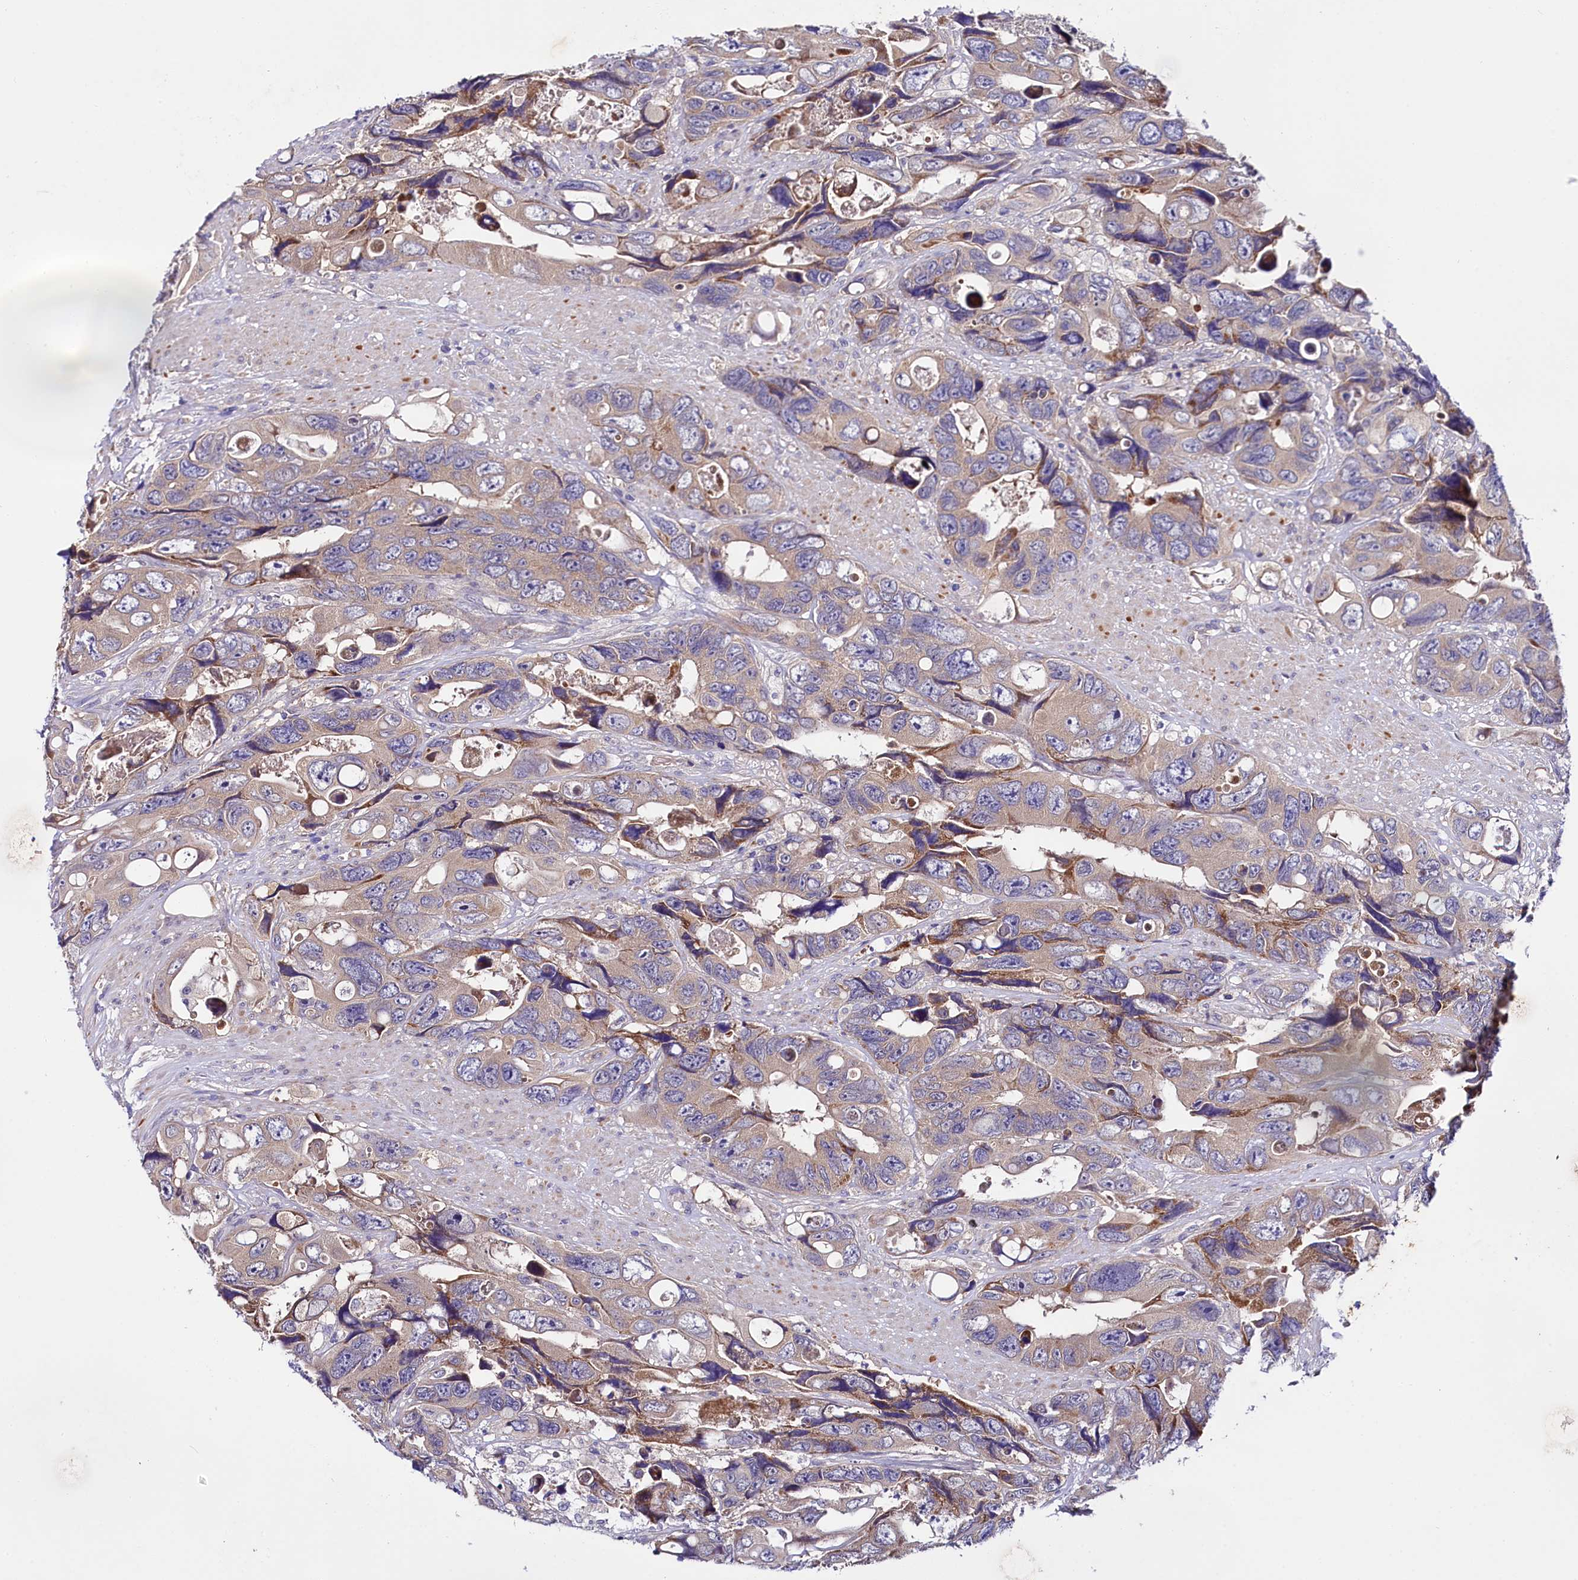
{"staining": {"intensity": "weak", "quantity": "25%-75%", "location": "cytoplasmic/membranous"}, "tissue": "colorectal cancer", "cell_type": "Tumor cells", "image_type": "cancer", "snomed": [{"axis": "morphology", "description": "Adenocarcinoma, NOS"}, {"axis": "topography", "description": "Rectum"}], "caption": "A low amount of weak cytoplasmic/membranous positivity is seen in approximately 25%-75% of tumor cells in colorectal adenocarcinoma tissue.", "gene": "CEP295", "patient": {"sex": "male", "age": 57}}